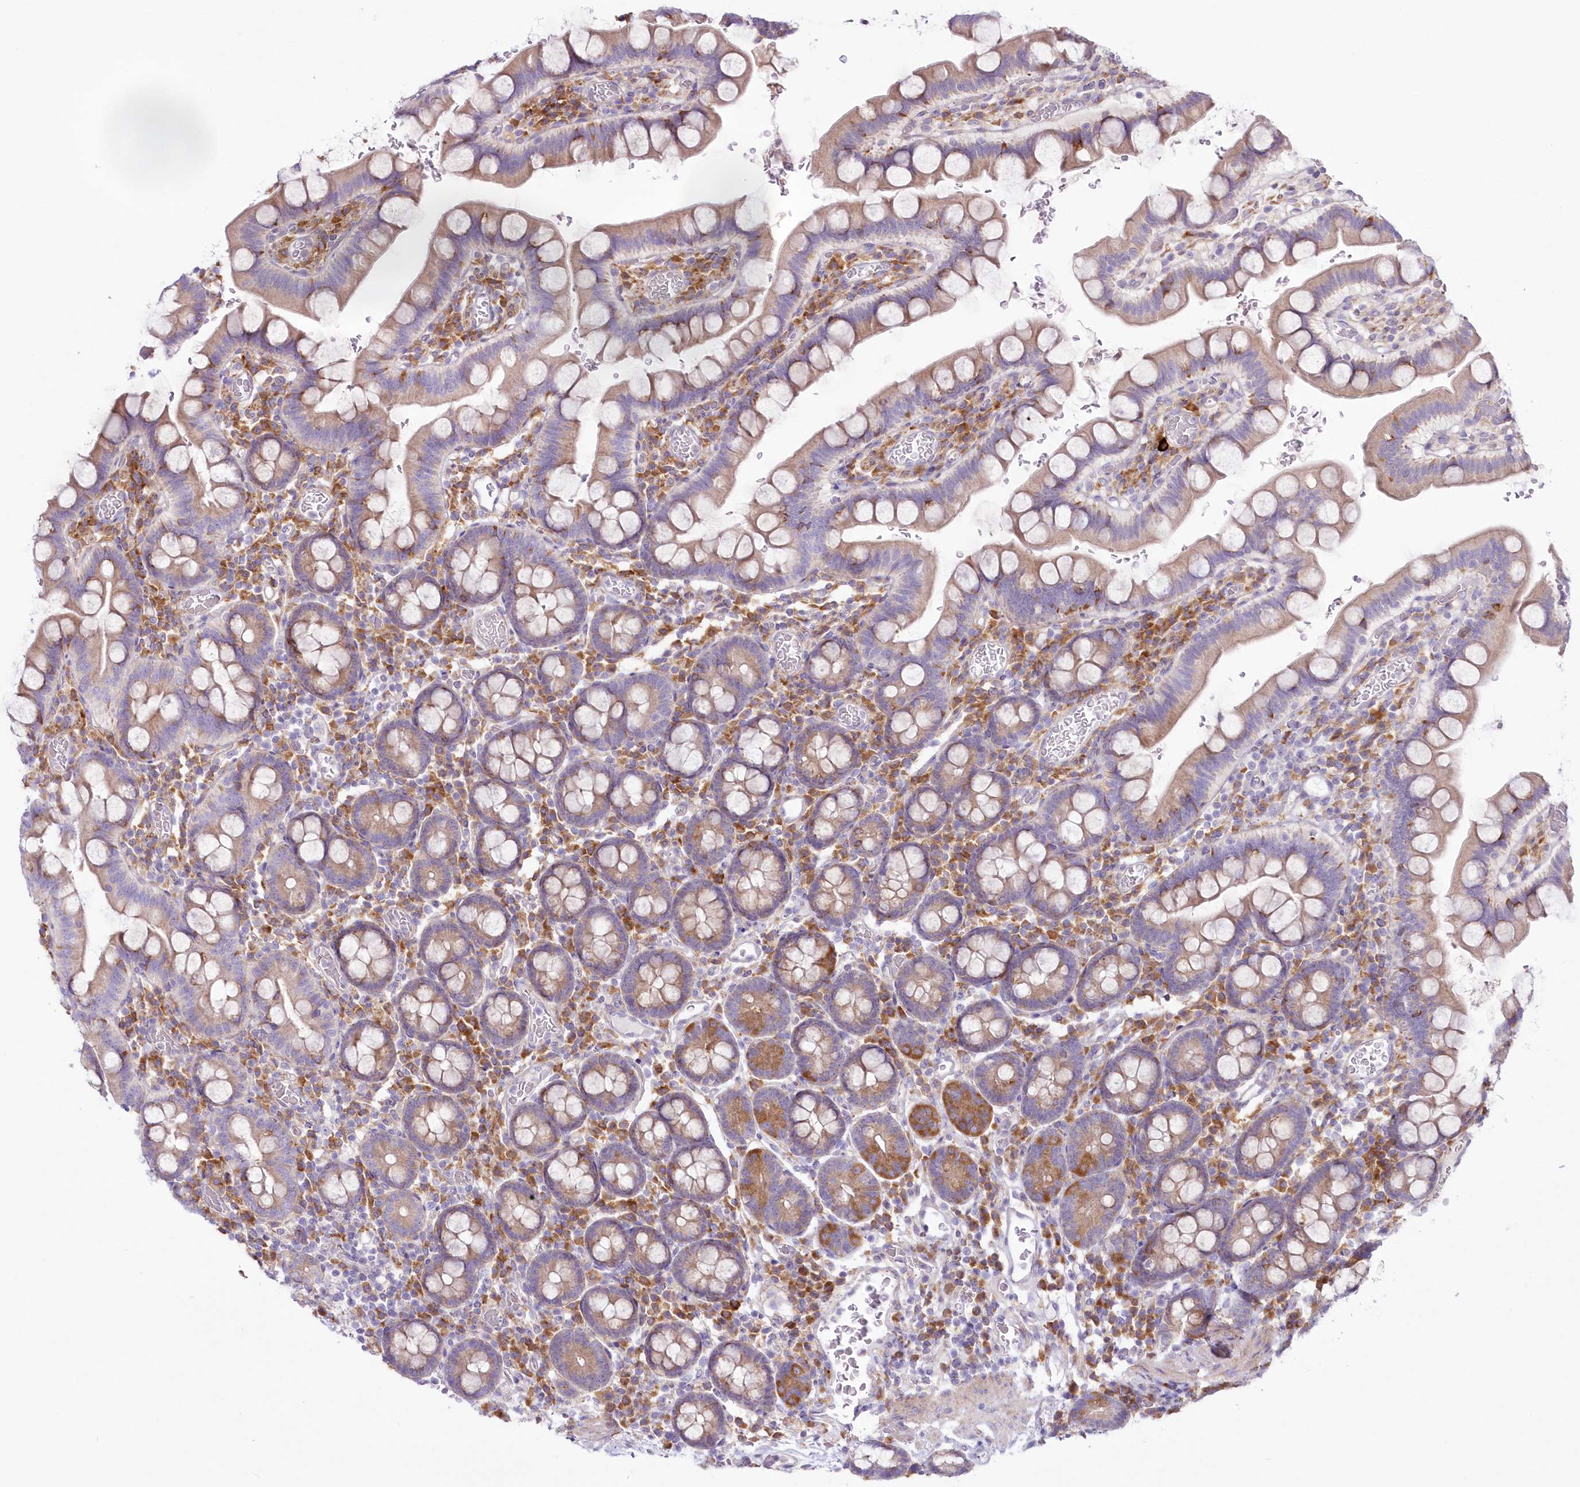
{"staining": {"intensity": "moderate", "quantity": ">75%", "location": "cytoplasmic/membranous"}, "tissue": "small intestine", "cell_type": "Glandular cells", "image_type": "normal", "snomed": [{"axis": "morphology", "description": "Normal tissue, NOS"}, {"axis": "topography", "description": "Stomach, upper"}, {"axis": "topography", "description": "Stomach, lower"}, {"axis": "topography", "description": "Small intestine"}], "caption": "Protein analysis of normal small intestine reveals moderate cytoplasmic/membranous expression in approximately >75% of glandular cells.", "gene": "ARFGEF3", "patient": {"sex": "male", "age": 68}}